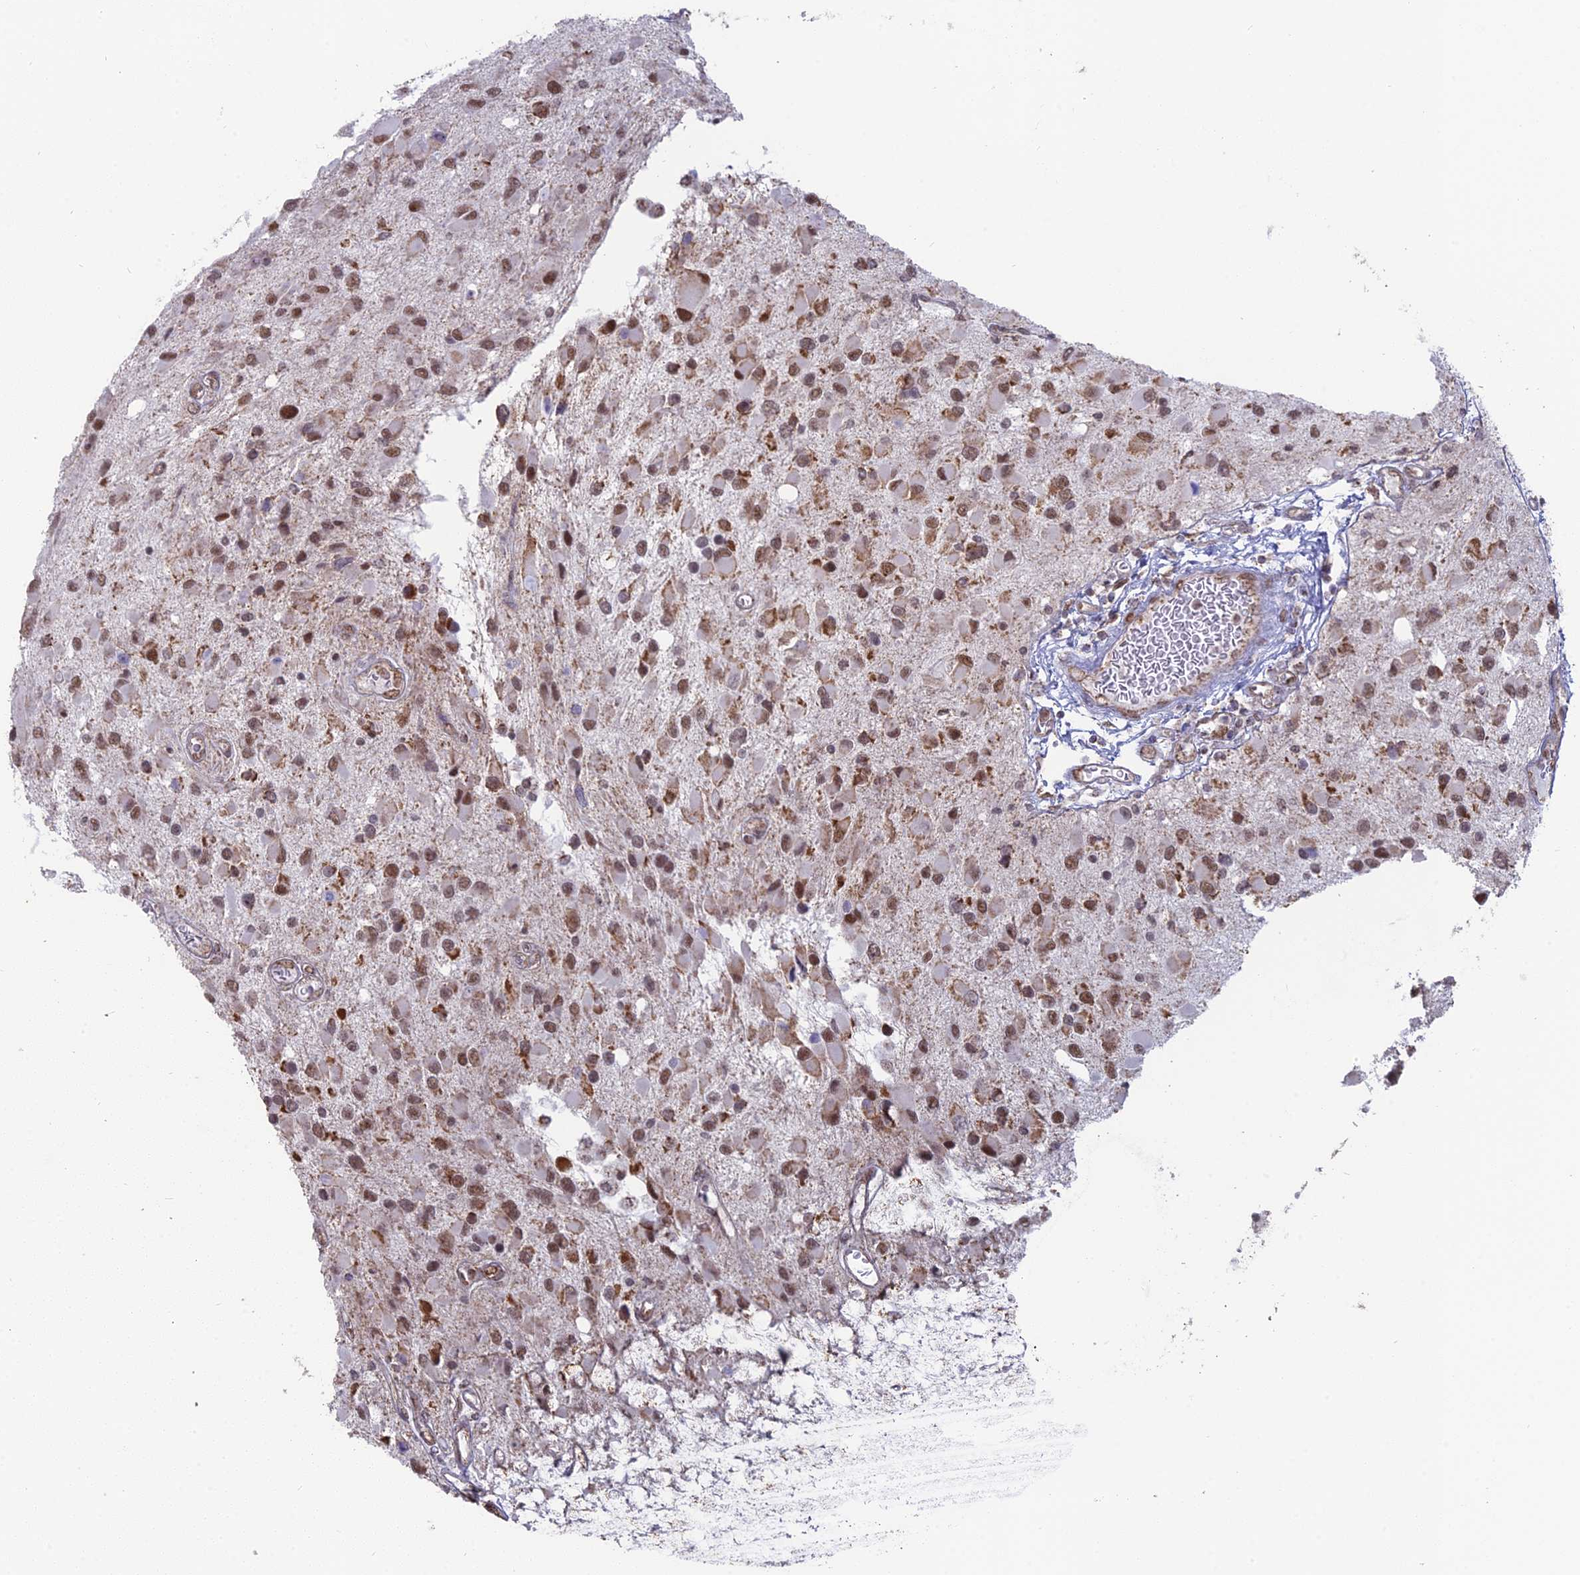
{"staining": {"intensity": "moderate", "quantity": ">75%", "location": "nuclear"}, "tissue": "glioma", "cell_type": "Tumor cells", "image_type": "cancer", "snomed": [{"axis": "morphology", "description": "Glioma, malignant, High grade"}, {"axis": "topography", "description": "Brain"}], "caption": "Immunohistochemistry of human malignant glioma (high-grade) reveals medium levels of moderate nuclear staining in about >75% of tumor cells.", "gene": "ARHGAP40", "patient": {"sex": "male", "age": 53}}